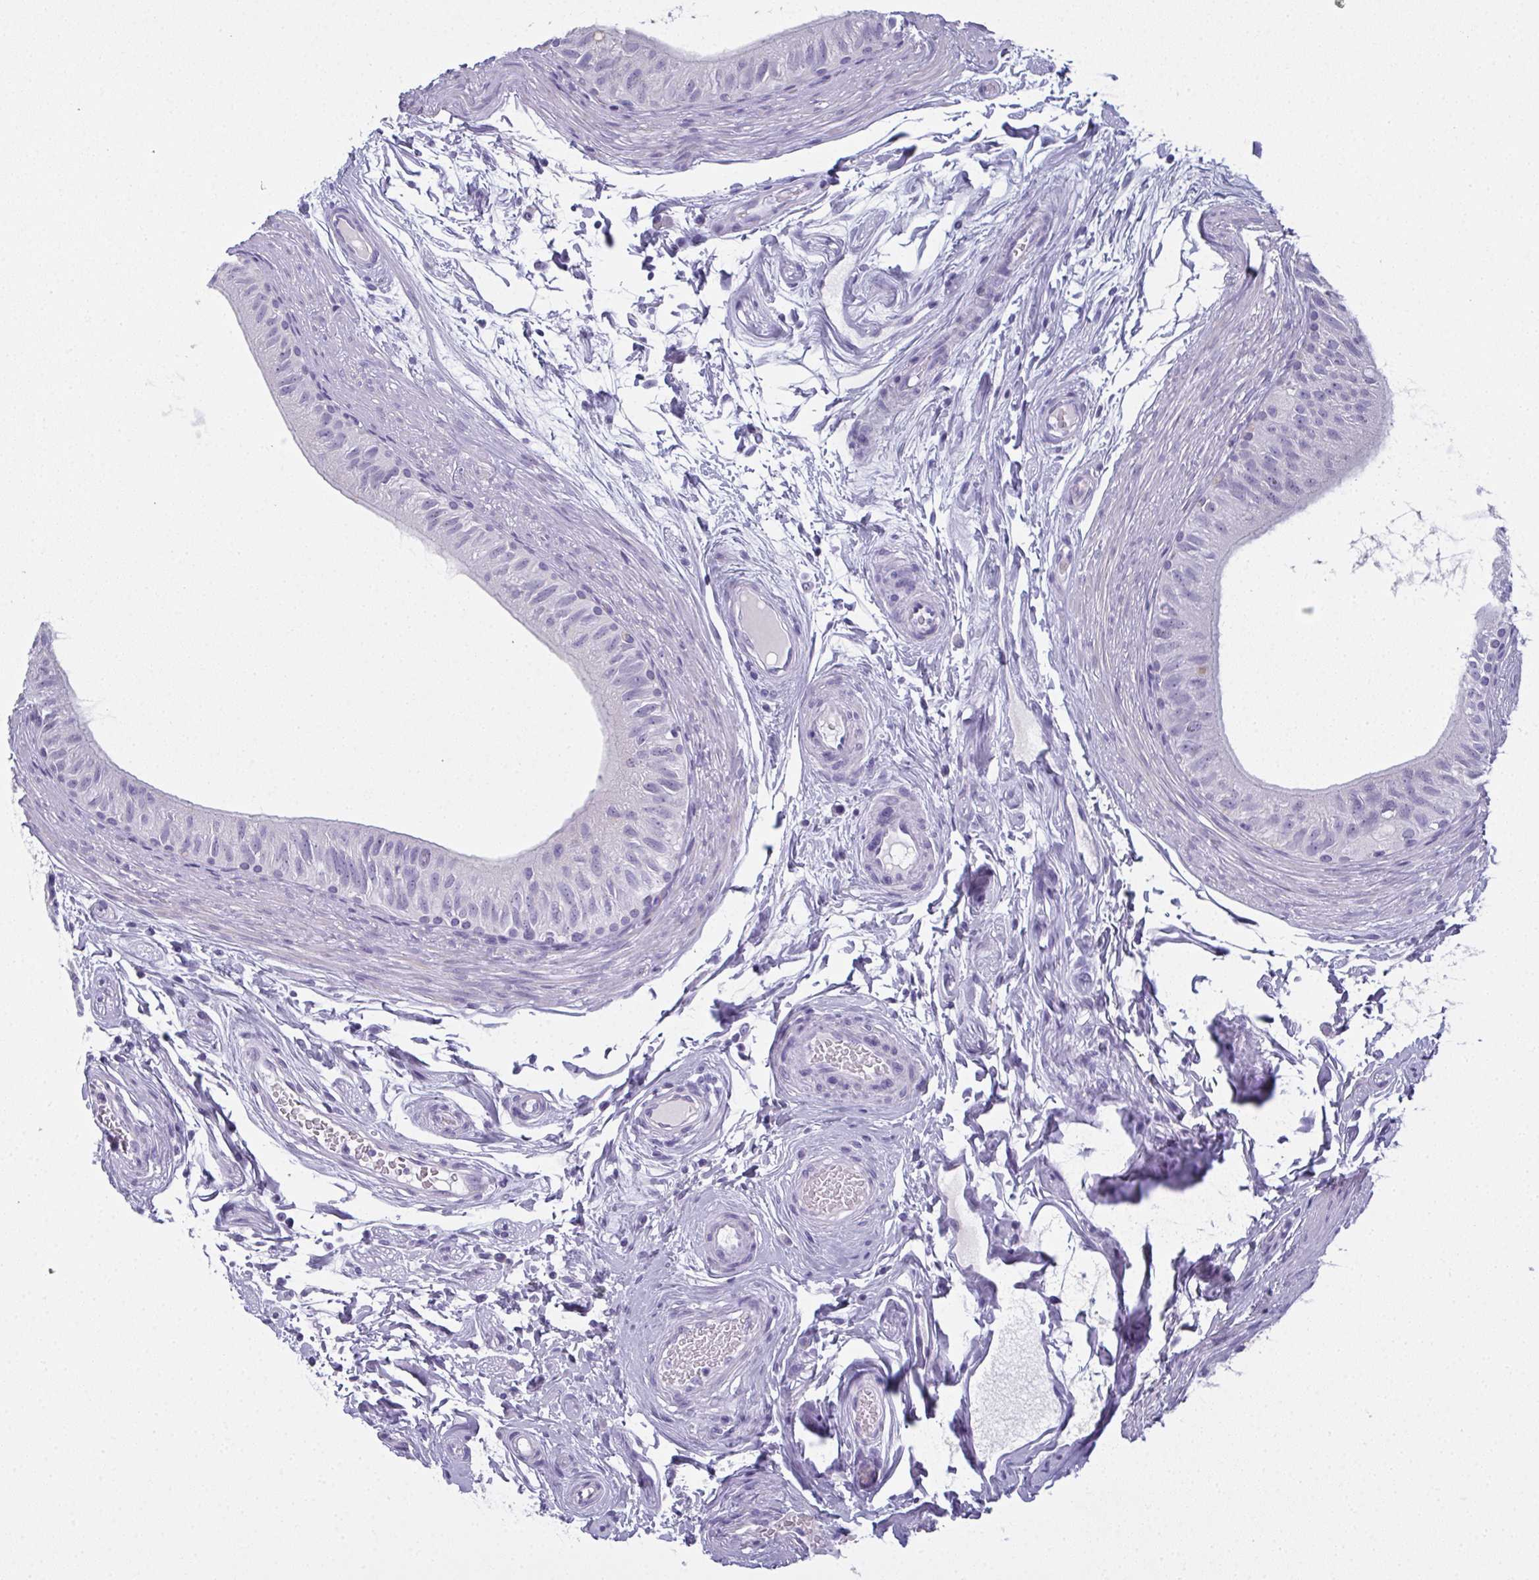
{"staining": {"intensity": "negative", "quantity": "none", "location": "none"}, "tissue": "epididymis", "cell_type": "Glandular cells", "image_type": "normal", "snomed": [{"axis": "morphology", "description": "Normal tissue, NOS"}, {"axis": "topography", "description": "Epididymis"}], "caption": "The image reveals no staining of glandular cells in unremarkable epididymis. (Immunohistochemistry (ihc), brightfield microscopy, high magnification).", "gene": "SLC36A2", "patient": {"sex": "male", "age": 36}}